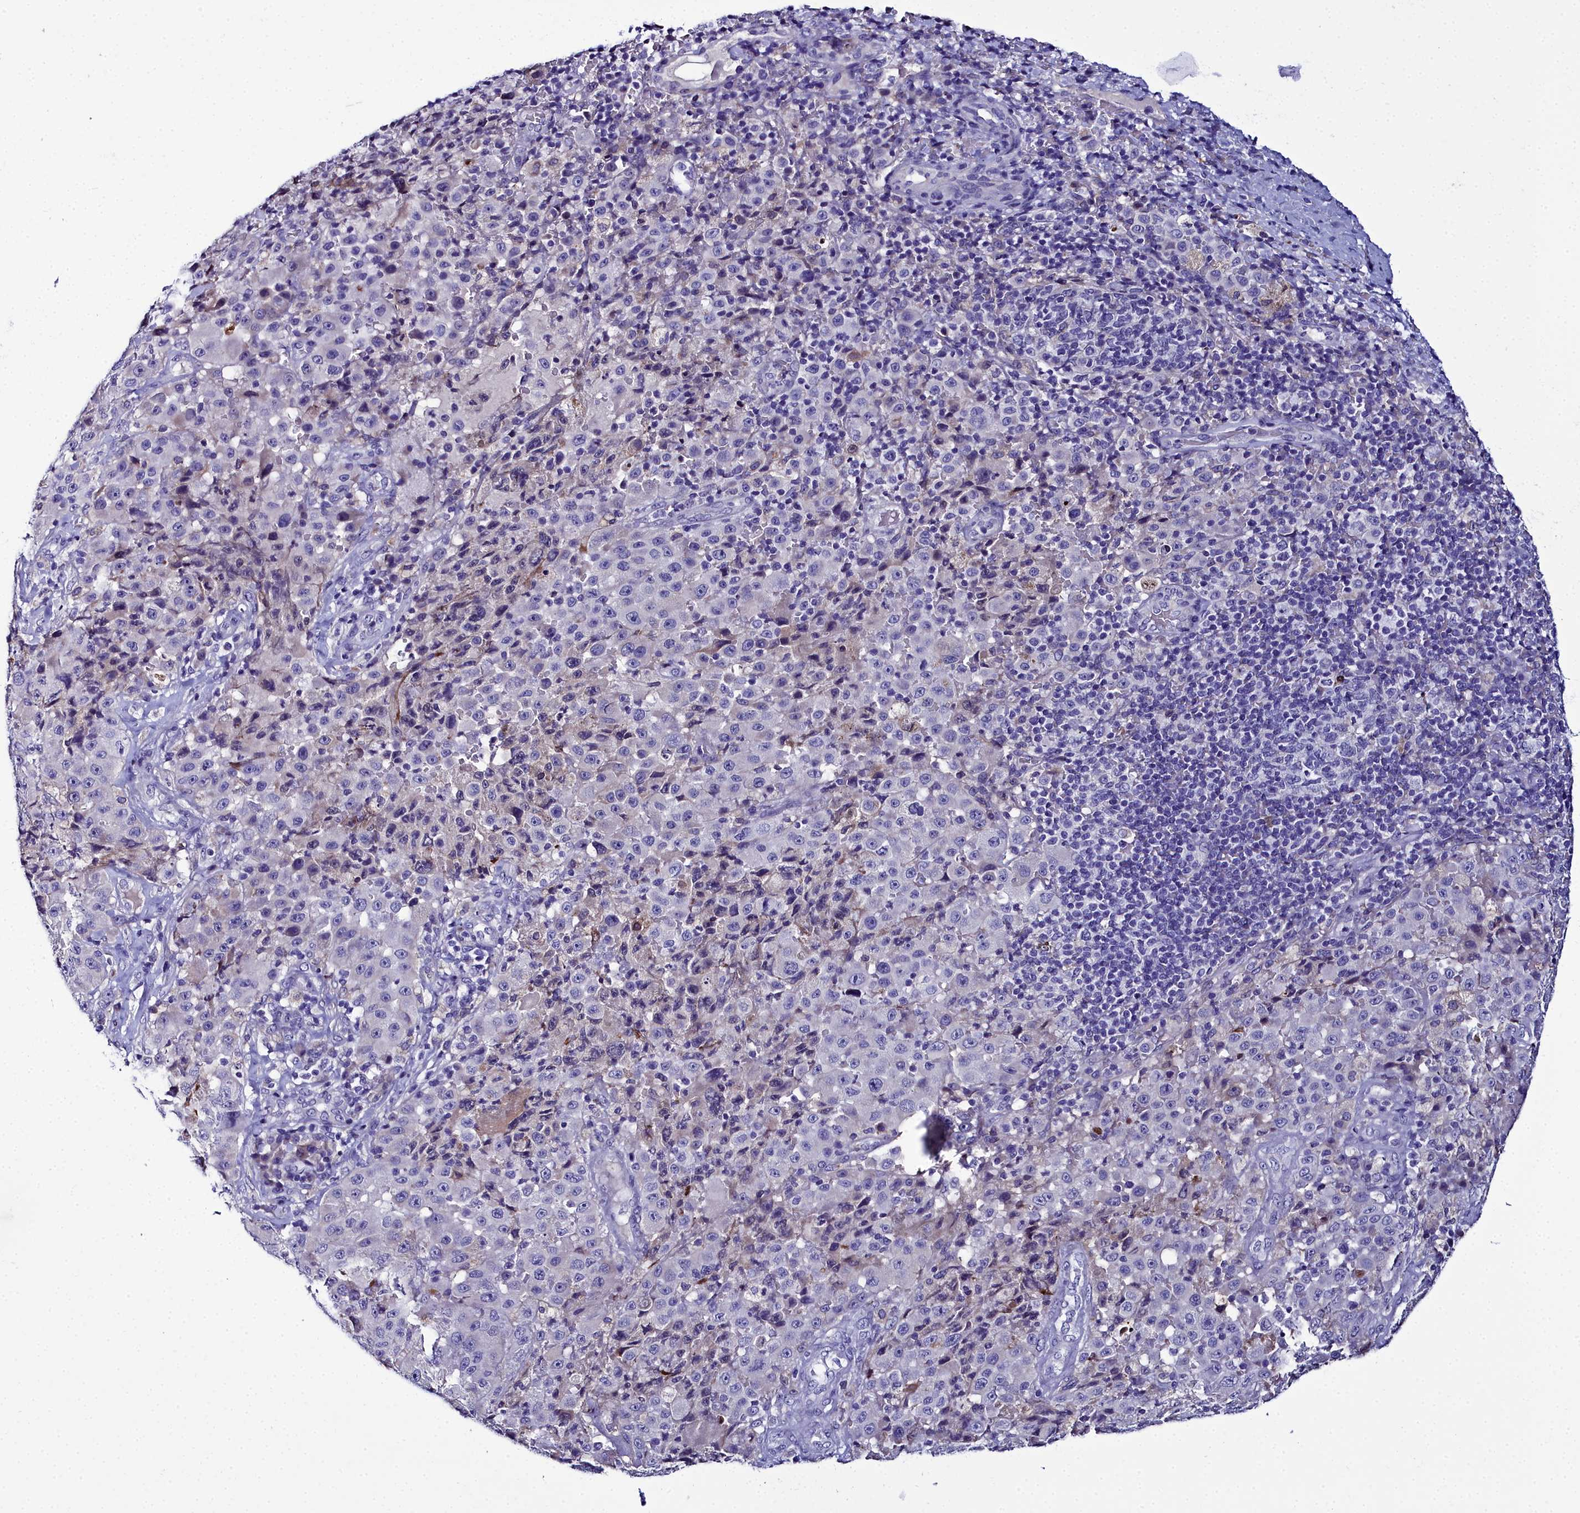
{"staining": {"intensity": "negative", "quantity": "none", "location": "none"}, "tissue": "melanoma", "cell_type": "Tumor cells", "image_type": "cancer", "snomed": [{"axis": "morphology", "description": "Malignant melanoma, Metastatic site"}, {"axis": "topography", "description": "Lymph node"}], "caption": "Malignant melanoma (metastatic site) was stained to show a protein in brown. There is no significant positivity in tumor cells.", "gene": "ELAPOR2", "patient": {"sex": "male", "age": 62}}